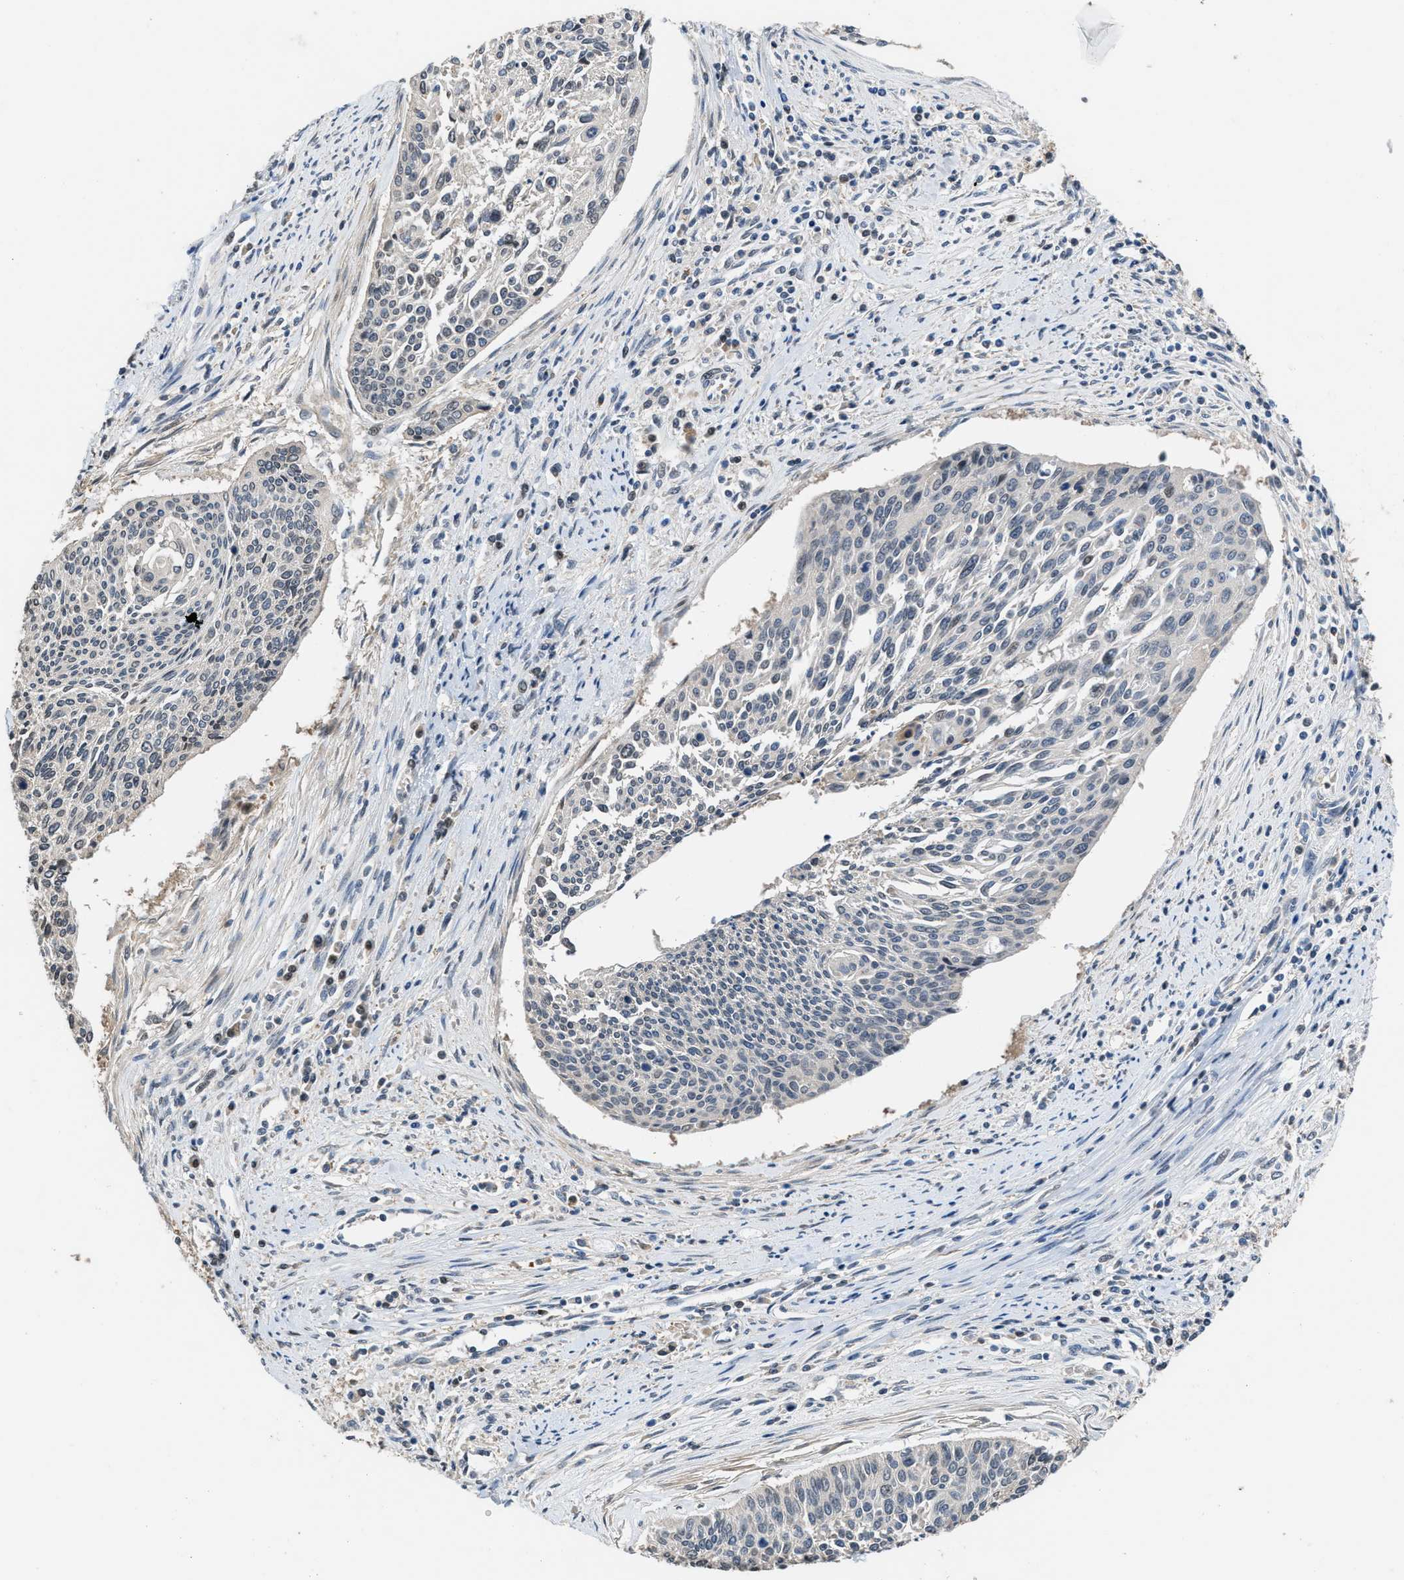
{"staining": {"intensity": "weak", "quantity": "<25%", "location": "nuclear"}, "tissue": "cervical cancer", "cell_type": "Tumor cells", "image_type": "cancer", "snomed": [{"axis": "morphology", "description": "Squamous cell carcinoma, NOS"}, {"axis": "topography", "description": "Cervix"}], "caption": "Immunohistochemical staining of human squamous cell carcinoma (cervical) reveals no significant positivity in tumor cells.", "gene": "CTBS", "patient": {"sex": "female", "age": 55}}